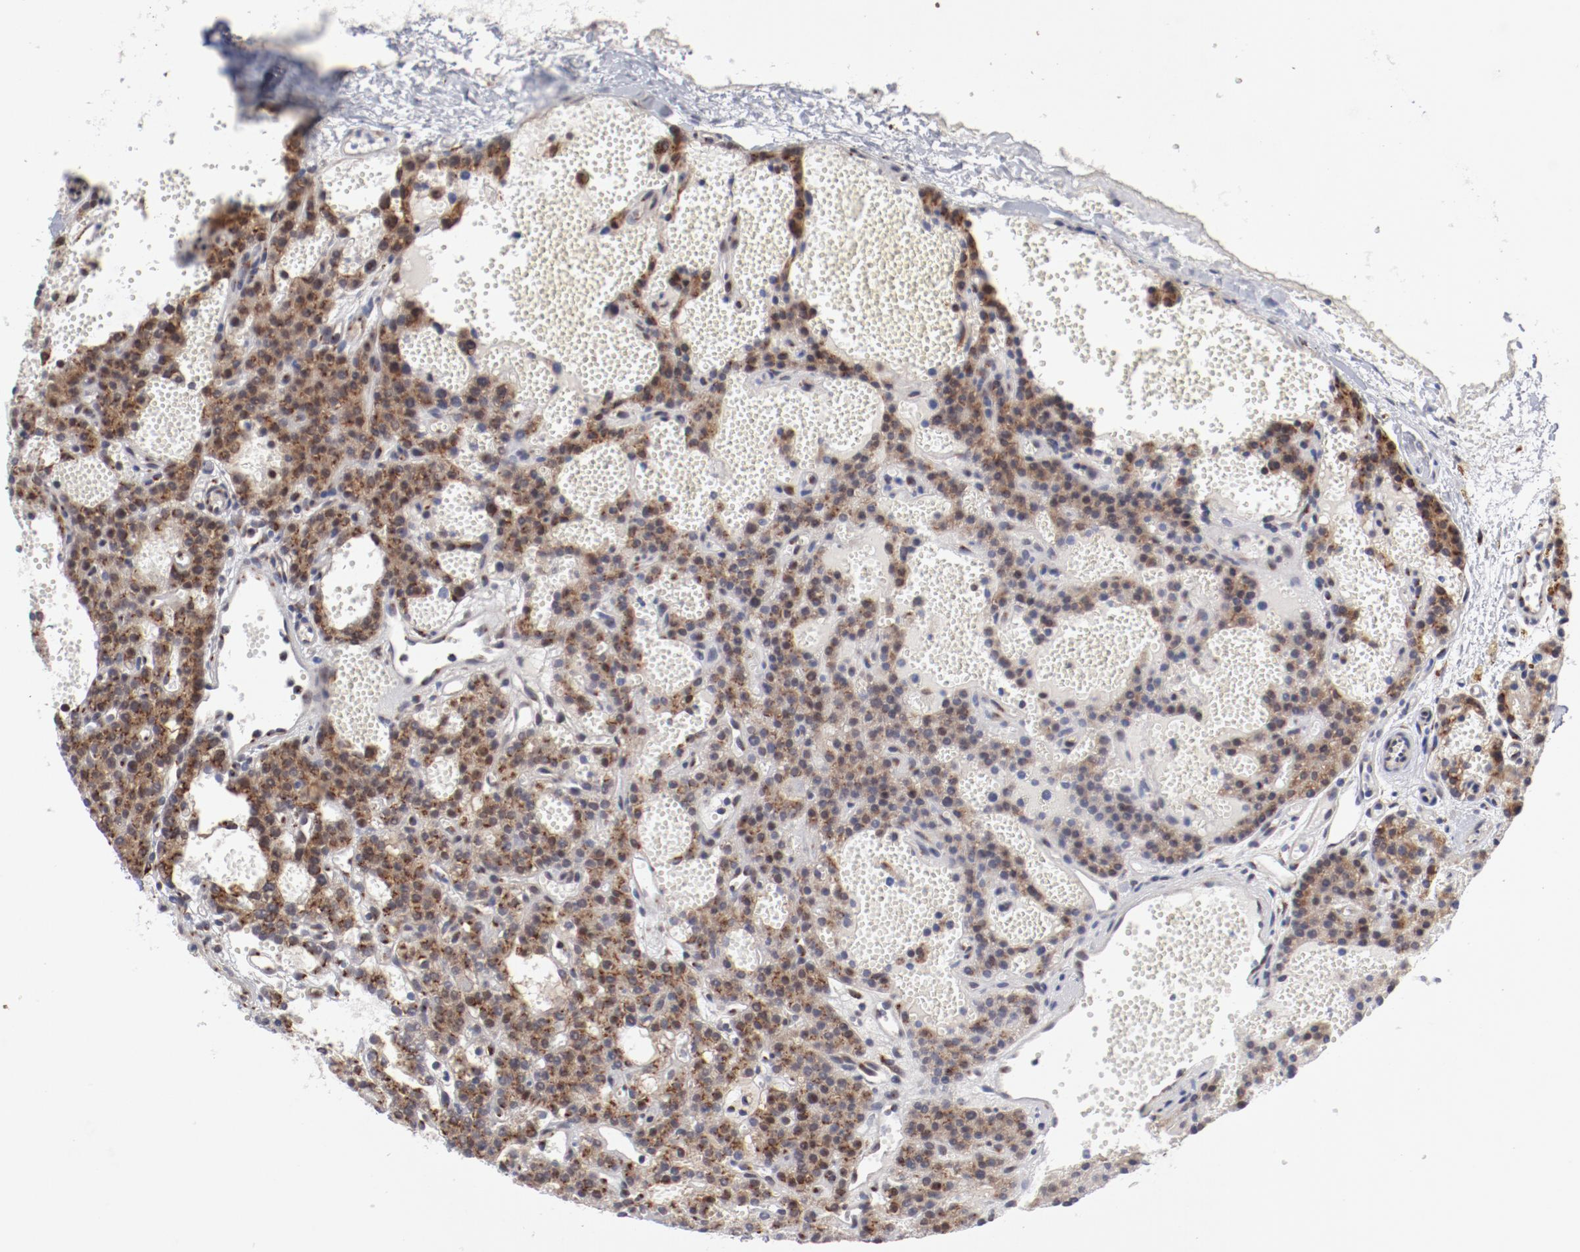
{"staining": {"intensity": "weak", "quantity": ">75%", "location": "cytoplasmic/membranous"}, "tissue": "parathyroid gland", "cell_type": "Glandular cells", "image_type": "normal", "snomed": [{"axis": "morphology", "description": "Normal tissue, NOS"}, {"axis": "topography", "description": "Parathyroid gland"}], "caption": "An image showing weak cytoplasmic/membranous positivity in approximately >75% of glandular cells in normal parathyroid gland, as visualized by brown immunohistochemical staining.", "gene": "RPL12", "patient": {"sex": "male", "age": 25}}